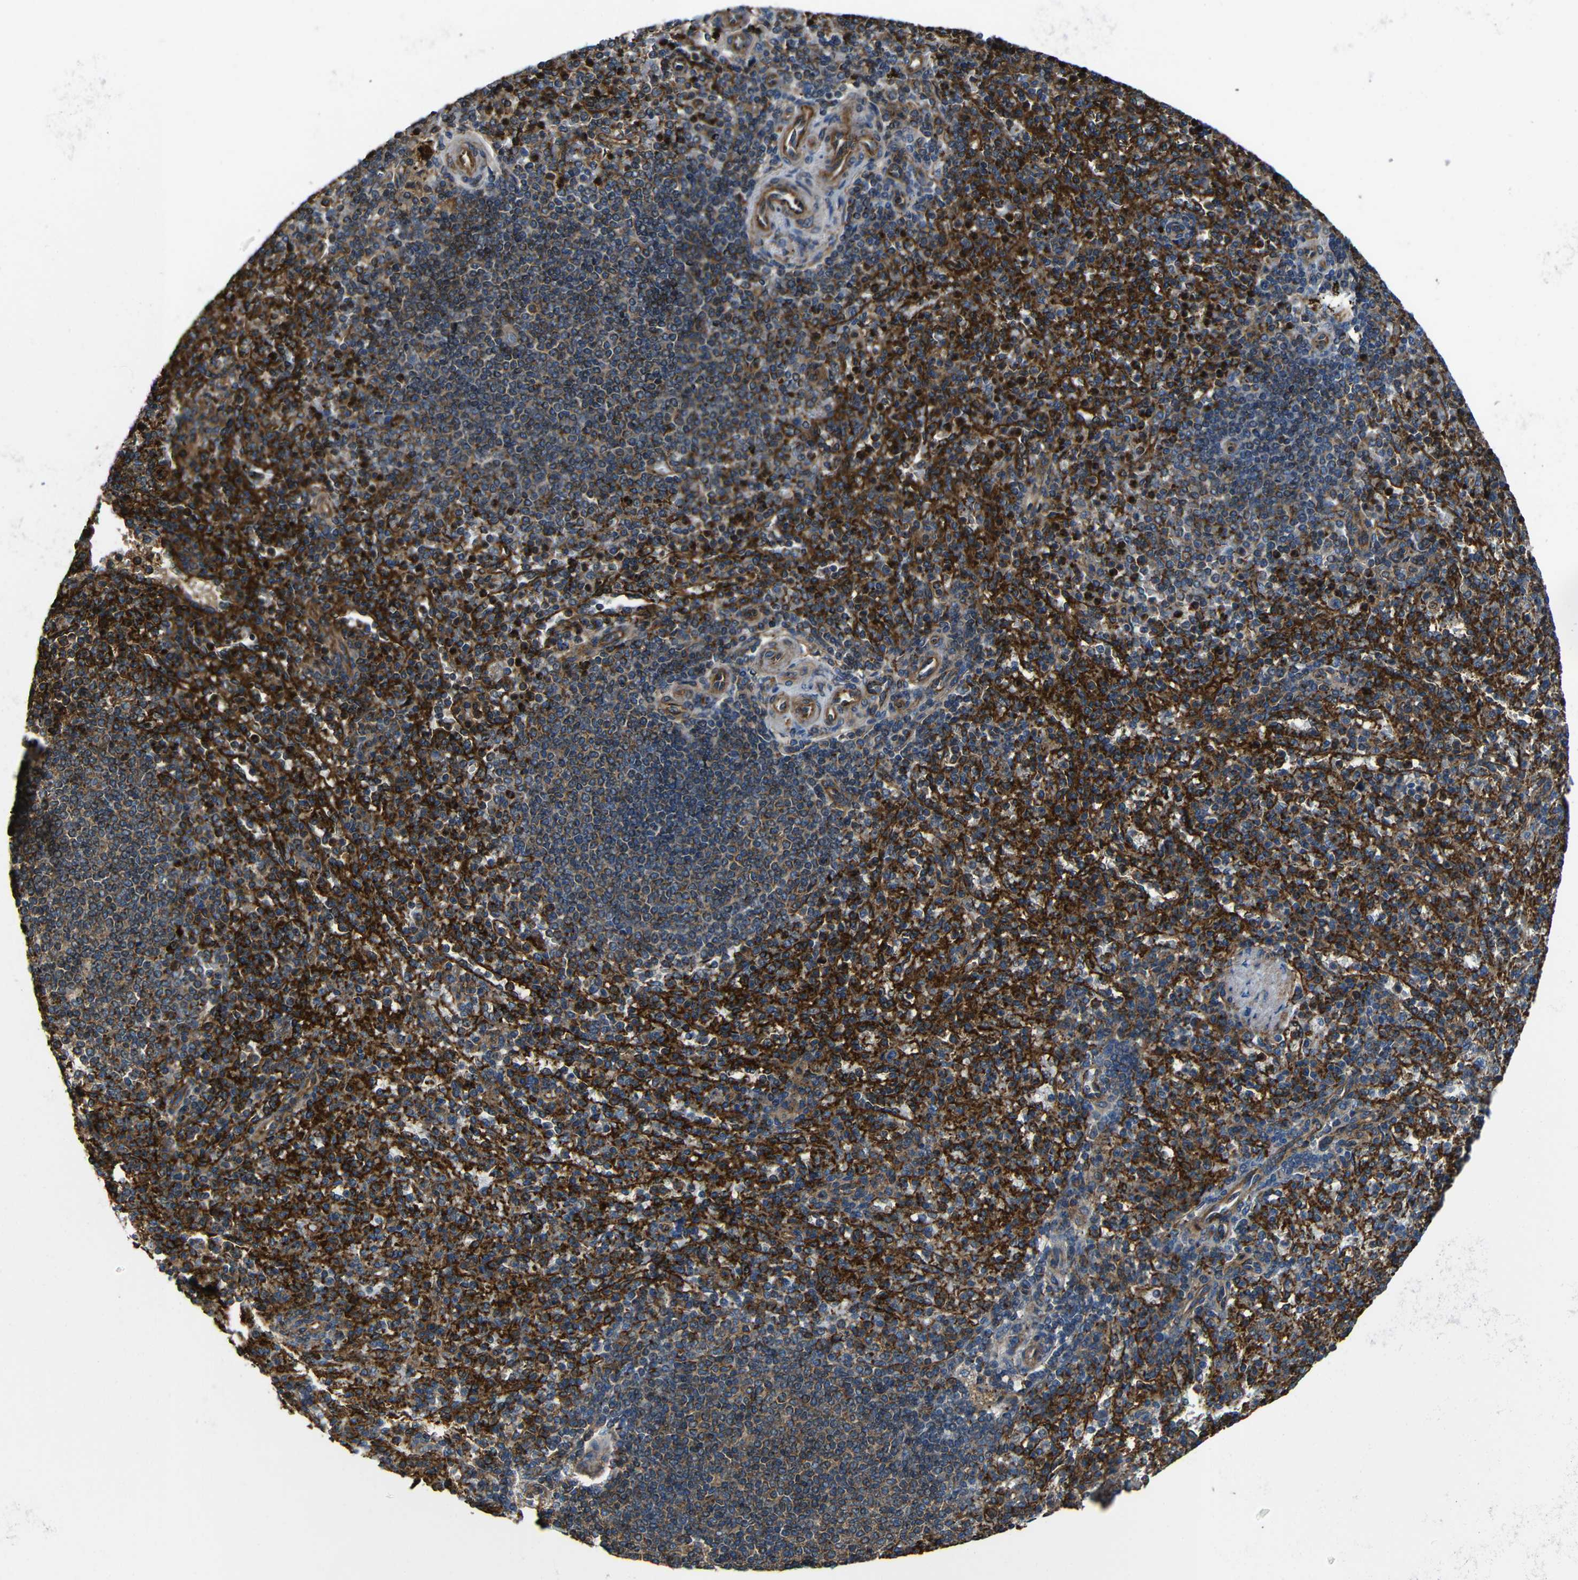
{"staining": {"intensity": "strong", "quantity": ">75%", "location": "cytoplasmic/membranous"}, "tissue": "spleen", "cell_type": "Cells in red pulp", "image_type": "normal", "snomed": [{"axis": "morphology", "description": "Normal tissue, NOS"}, {"axis": "topography", "description": "Spleen"}], "caption": "An immunohistochemistry (IHC) photomicrograph of benign tissue is shown. Protein staining in brown shows strong cytoplasmic/membranous positivity in spleen within cells in red pulp. (Brightfield microscopy of DAB IHC at high magnification).", "gene": "PTCH1", "patient": {"sex": "female", "age": 74}}